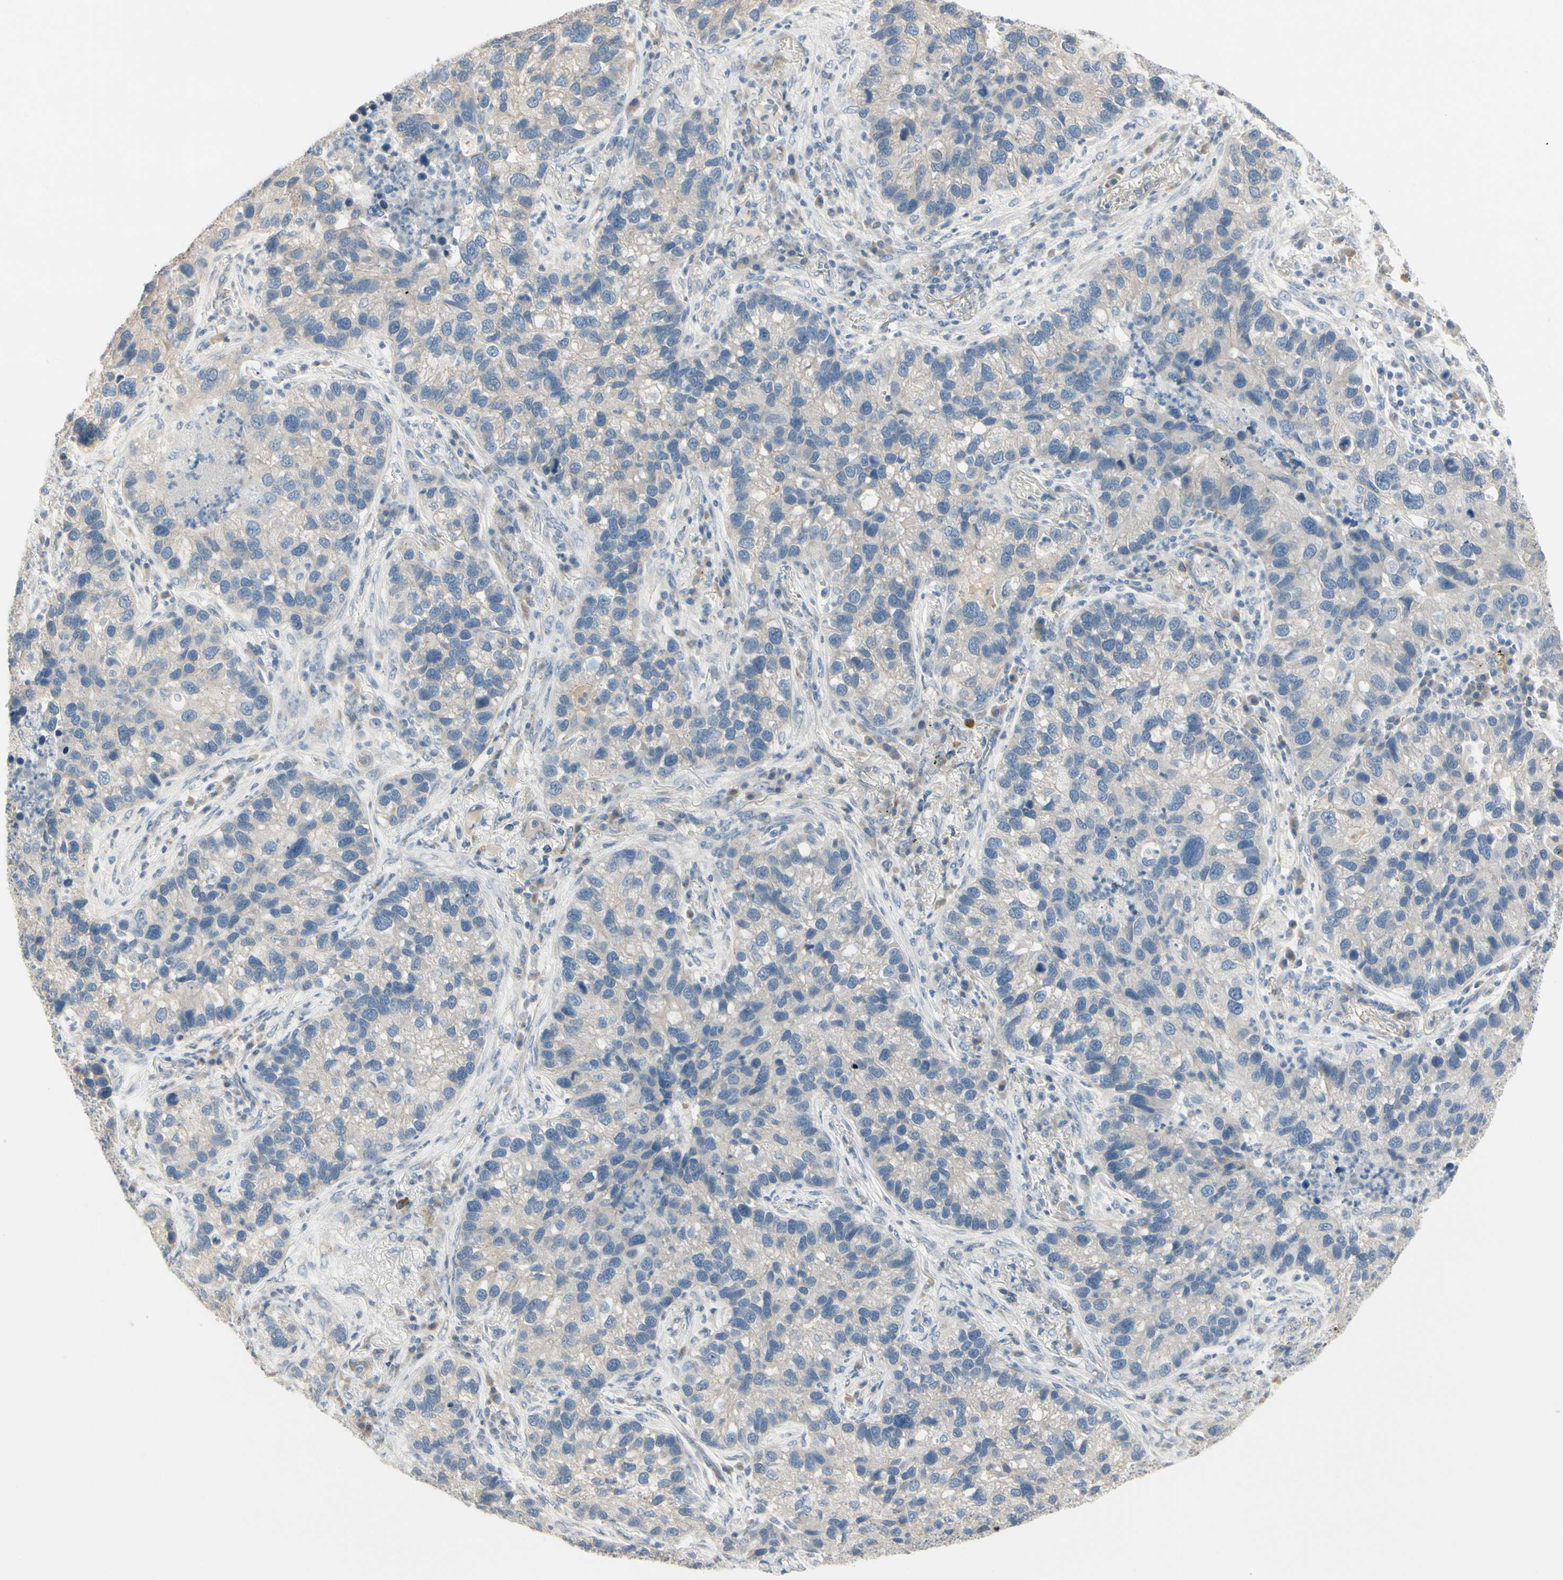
{"staining": {"intensity": "weak", "quantity": "25%-75%", "location": "cytoplasmic/membranous"}, "tissue": "lung cancer", "cell_type": "Tumor cells", "image_type": "cancer", "snomed": [{"axis": "morphology", "description": "Normal tissue, NOS"}, {"axis": "morphology", "description": "Adenocarcinoma, NOS"}, {"axis": "topography", "description": "Bronchus"}, {"axis": "topography", "description": "Lung"}], "caption": "This micrograph shows immunohistochemistry staining of human adenocarcinoma (lung), with low weak cytoplasmic/membranous positivity in approximately 25%-75% of tumor cells.", "gene": "SPINK4", "patient": {"sex": "male", "age": 54}}